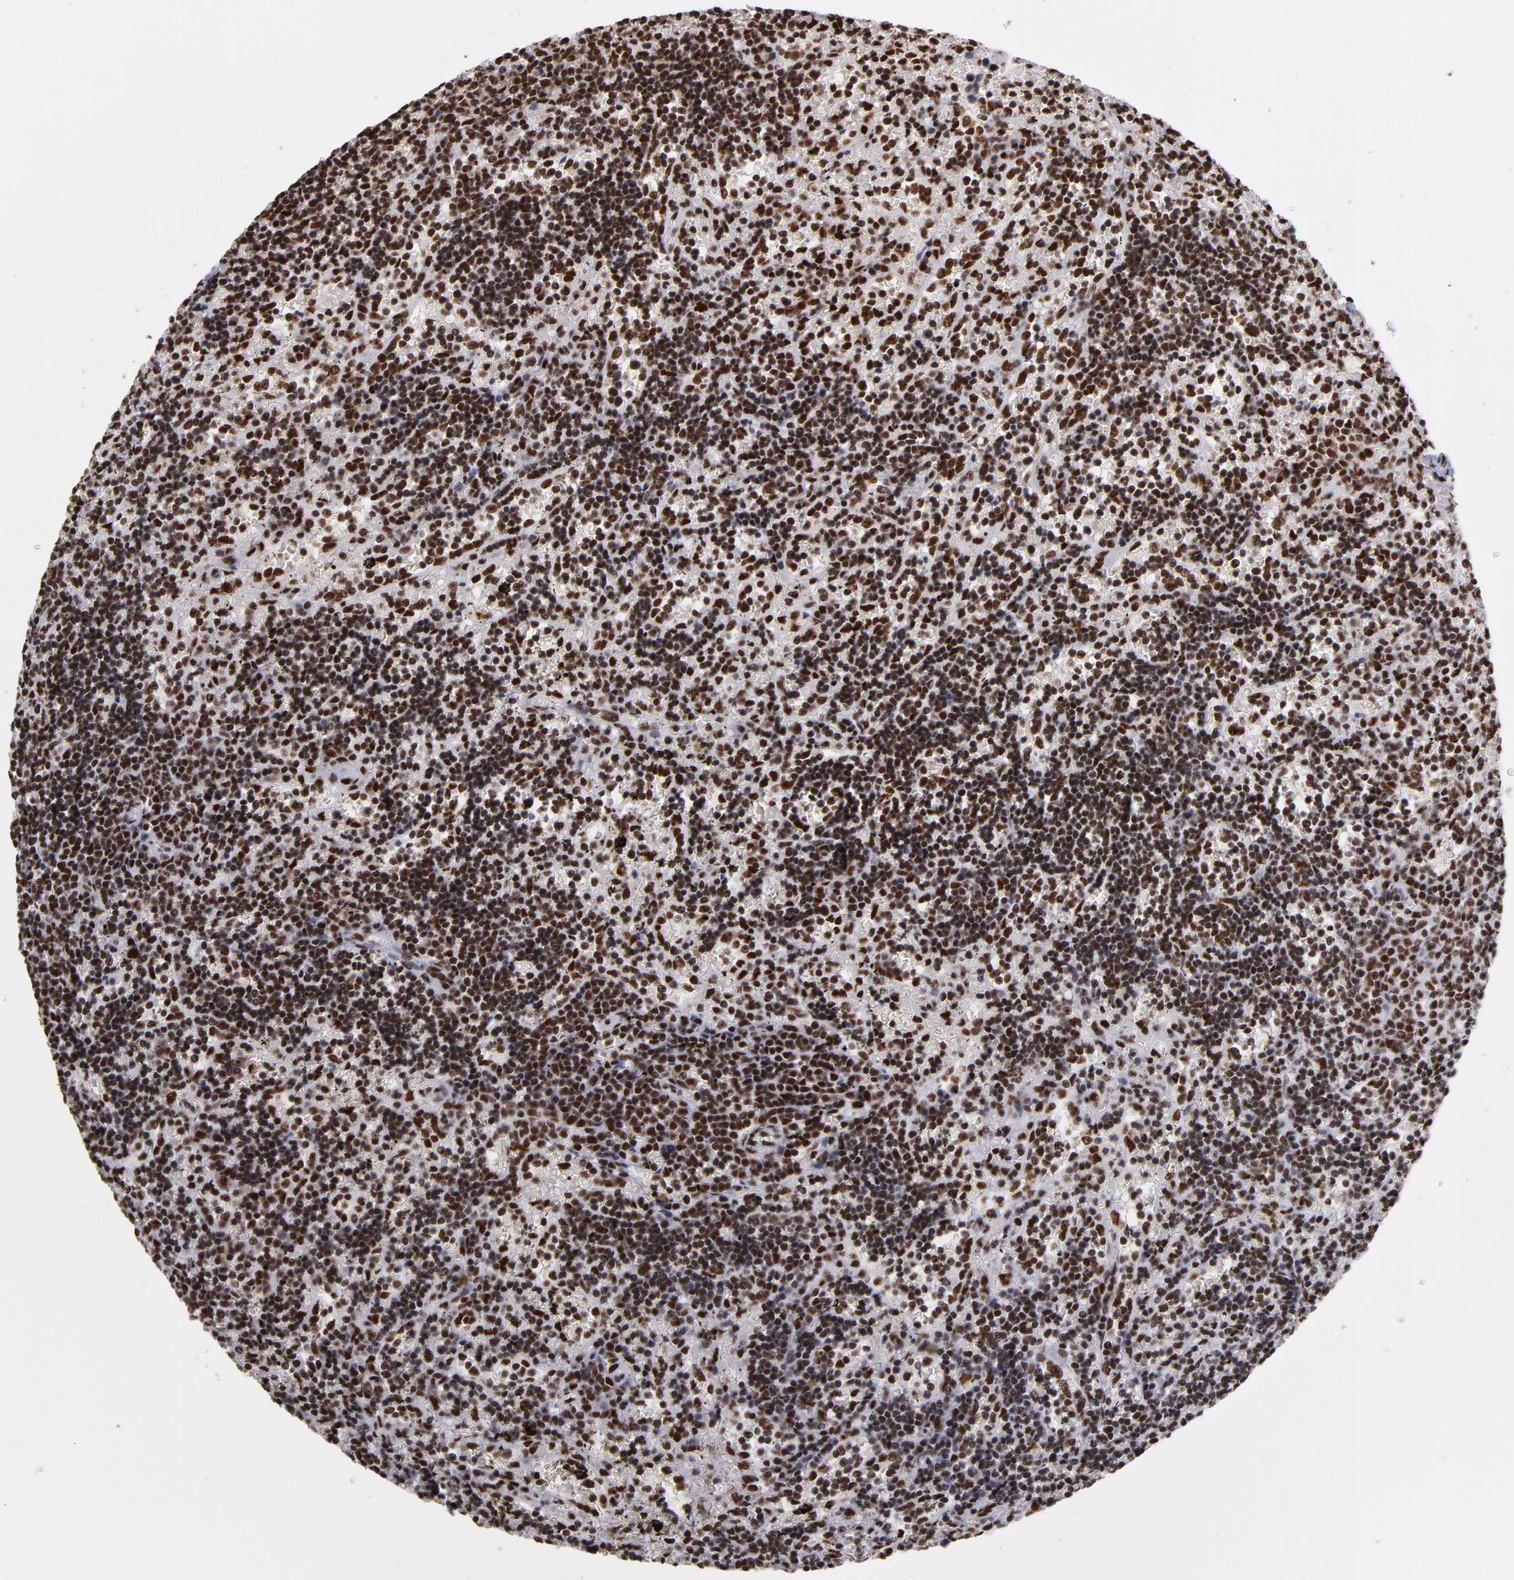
{"staining": {"intensity": "strong", "quantity": ">75%", "location": "nuclear"}, "tissue": "lymphoma", "cell_type": "Tumor cells", "image_type": "cancer", "snomed": [{"axis": "morphology", "description": "Malignant lymphoma, non-Hodgkin's type, Low grade"}, {"axis": "topography", "description": "Spleen"}], "caption": "Malignant lymphoma, non-Hodgkin's type (low-grade) stained with a brown dye exhibits strong nuclear positive staining in about >75% of tumor cells.", "gene": "MRE11", "patient": {"sex": "male", "age": 60}}